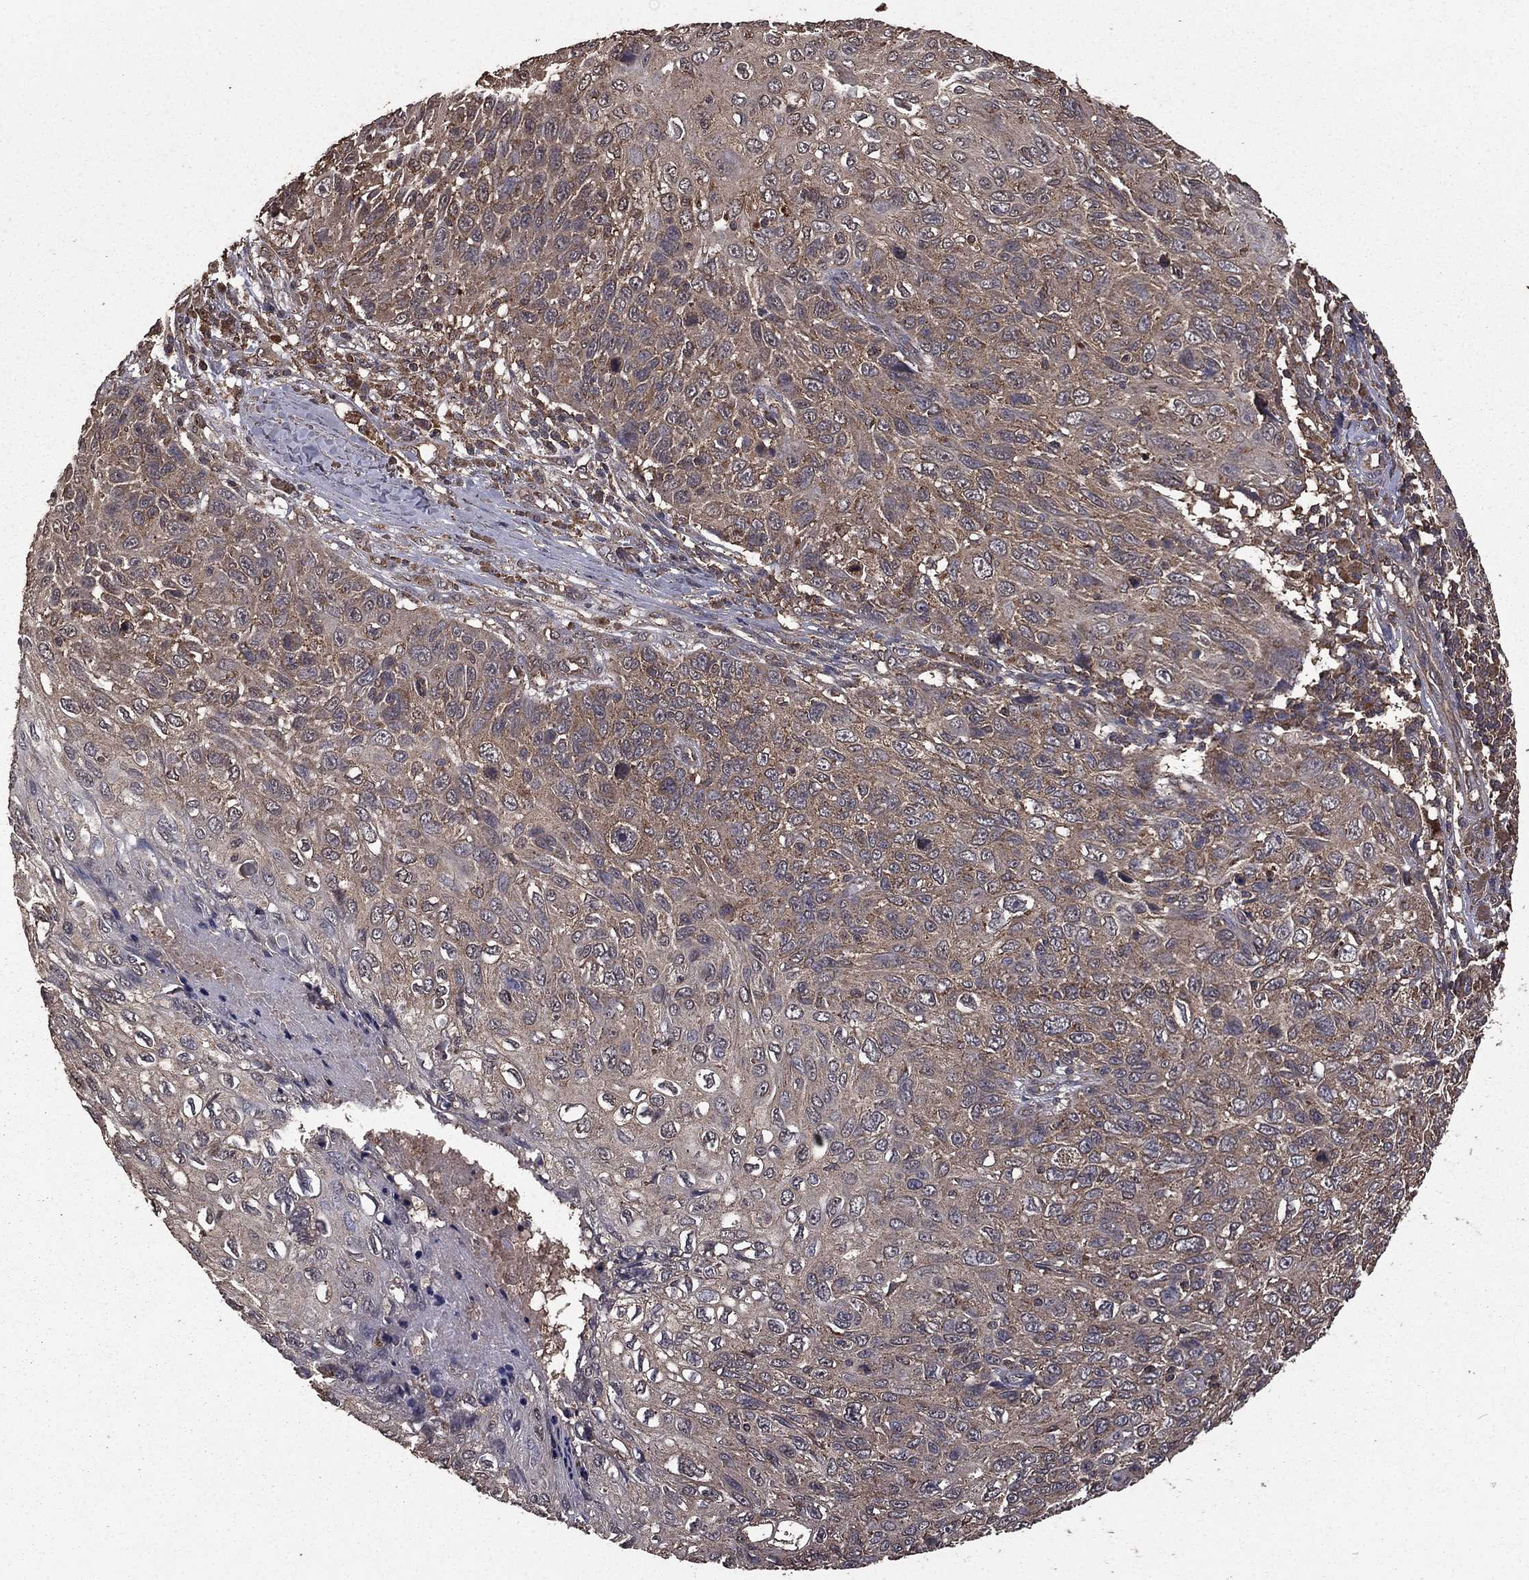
{"staining": {"intensity": "weak", "quantity": "25%-75%", "location": "cytoplasmic/membranous"}, "tissue": "skin cancer", "cell_type": "Tumor cells", "image_type": "cancer", "snomed": [{"axis": "morphology", "description": "Squamous cell carcinoma, NOS"}, {"axis": "topography", "description": "Skin"}], "caption": "The micrograph shows staining of skin squamous cell carcinoma, revealing weak cytoplasmic/membranous protein positivity (brown color) within tumor cells.", "gene": "BIRC6", "patient": {"sex": "male", "age": 92}}